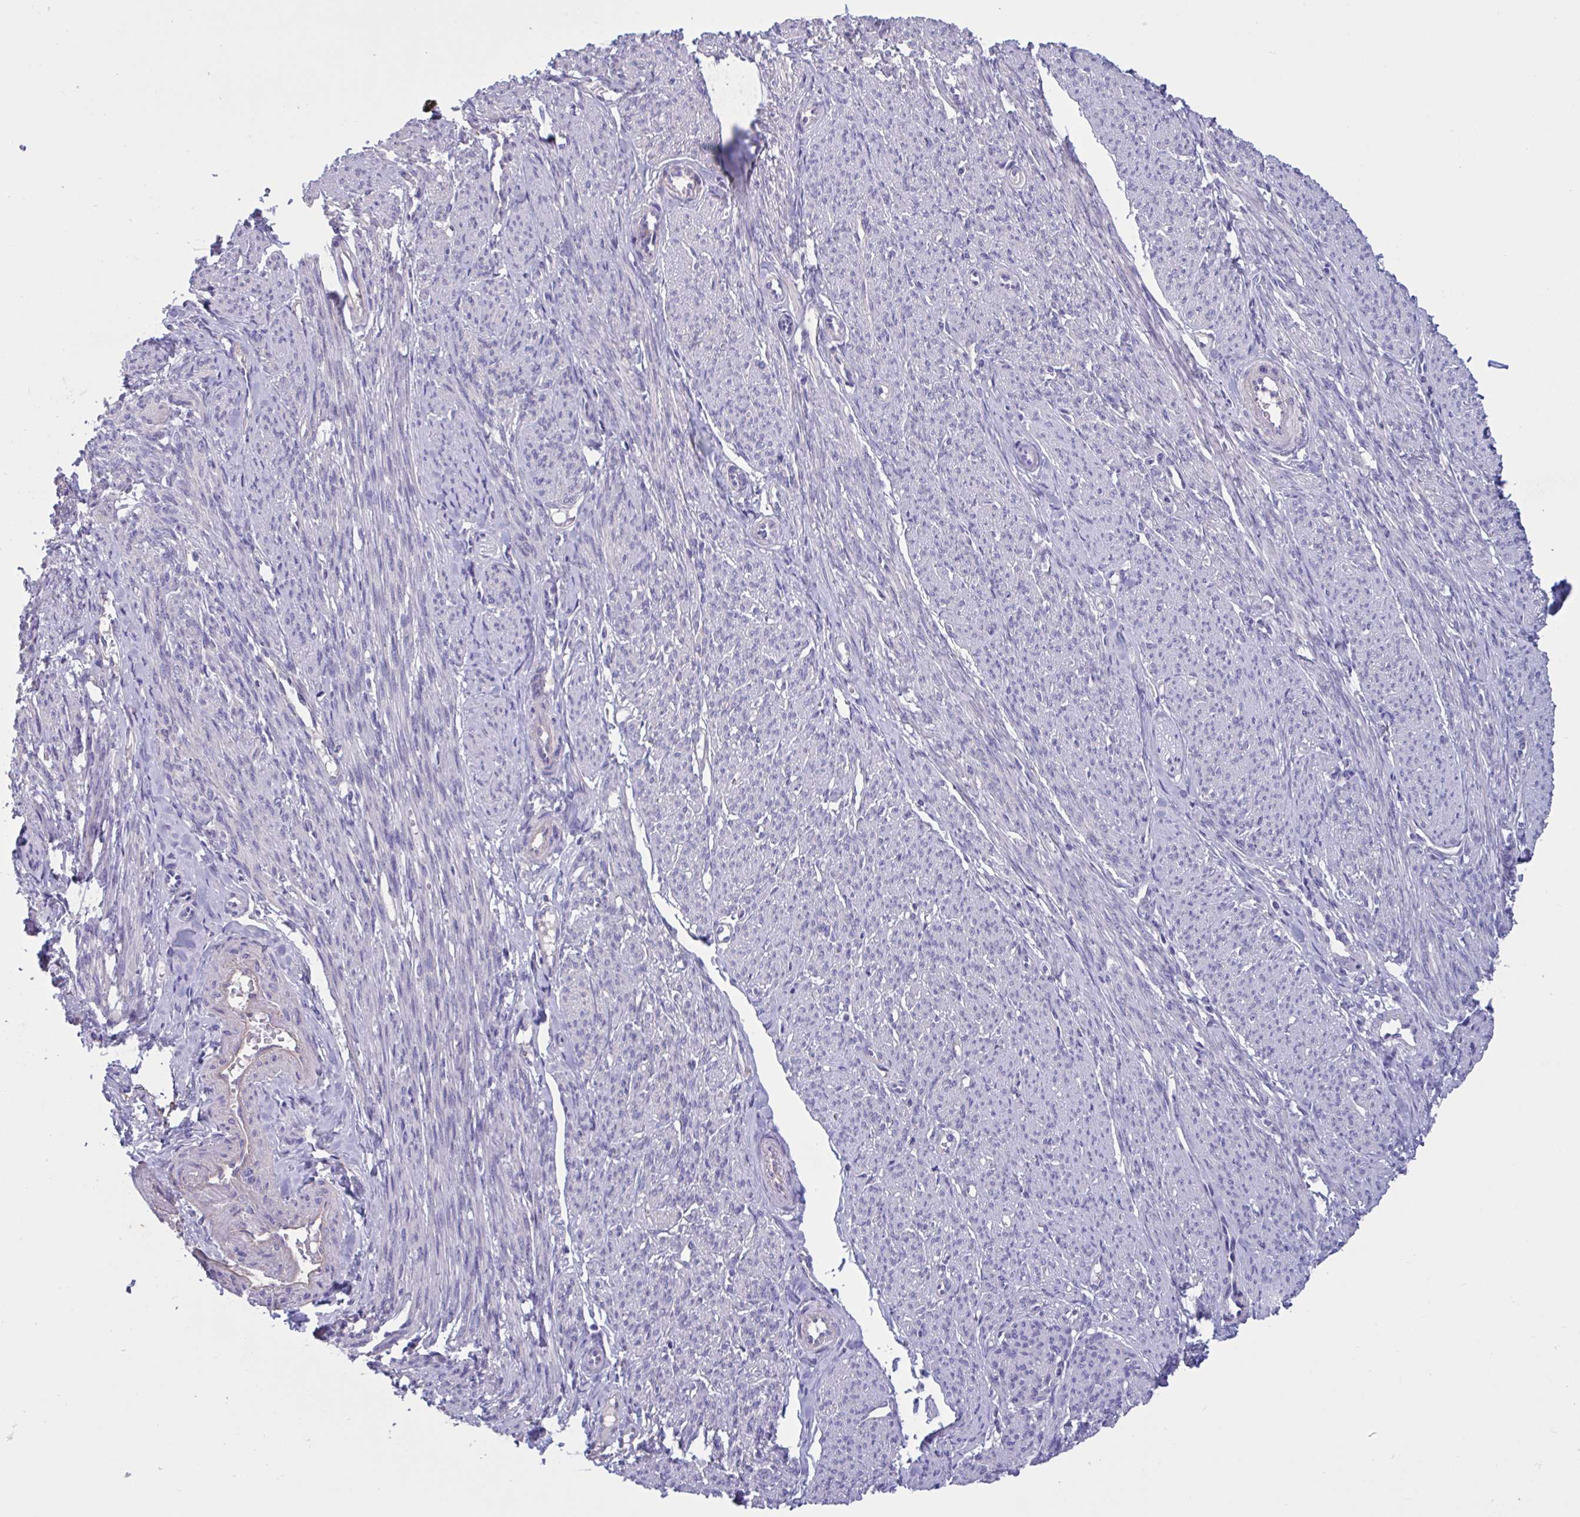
{"staining": {"intensity": "negative", "quantity": "none", "location": "none"}, "tissue": "smooth muscle", "cell_type": "Smooth muscle cells", "image_type": "normal", "snomed": [{"axis": "morphology", "description": "Normal tissue, NOS"}, {"axis": "topography", "description": "Smooth muscle"}], "caption": "Smooth muscle stained for a protein using IHC shows no expression smooth muscle cells.", "gene": "SLC66A1", "patient": {"sex": "female", "age": 65}}